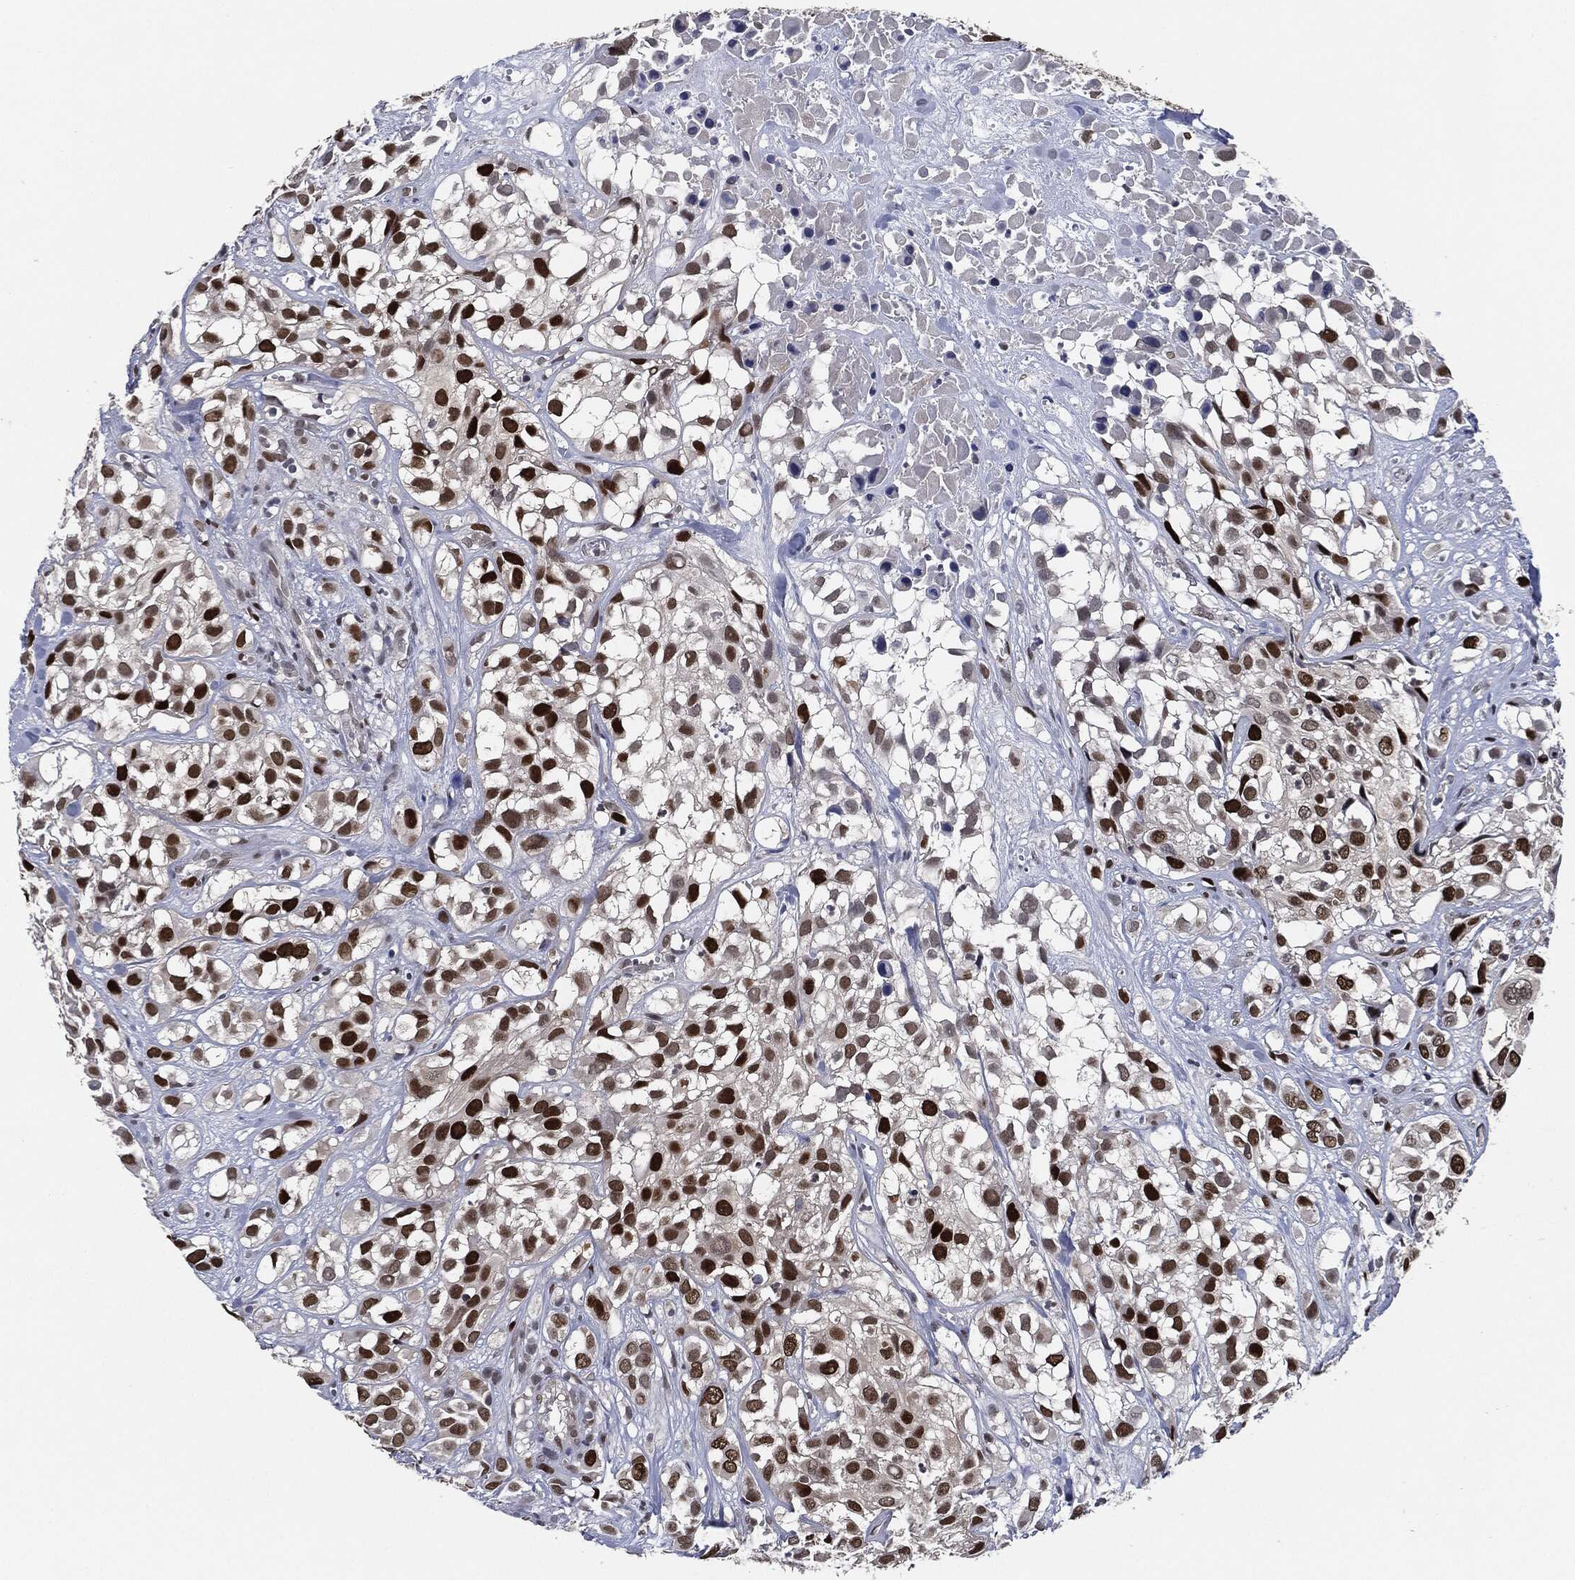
{"staining": {"intensity": "strong", "quantity": "25%-75%", "location": "nuclear"}, "tissue": "urothelial cancer", "cell_type": "Tumor cells", "image_type": "cancer", "snomed": [{"axis": "morphology", "description": "Urothelial carcinoma, High grade"}, {"axis": "topography", "description": "Urinary bladder"}], "caption": "Protein staining exhibits strong nuclear expression in about 25%-75% of tumor cells in urothelial cancer. (Brightfield microscopy of DAB IHC at high magnification).", "gene": "PCNA", "patient": {"sex": "male", "age": 56}}